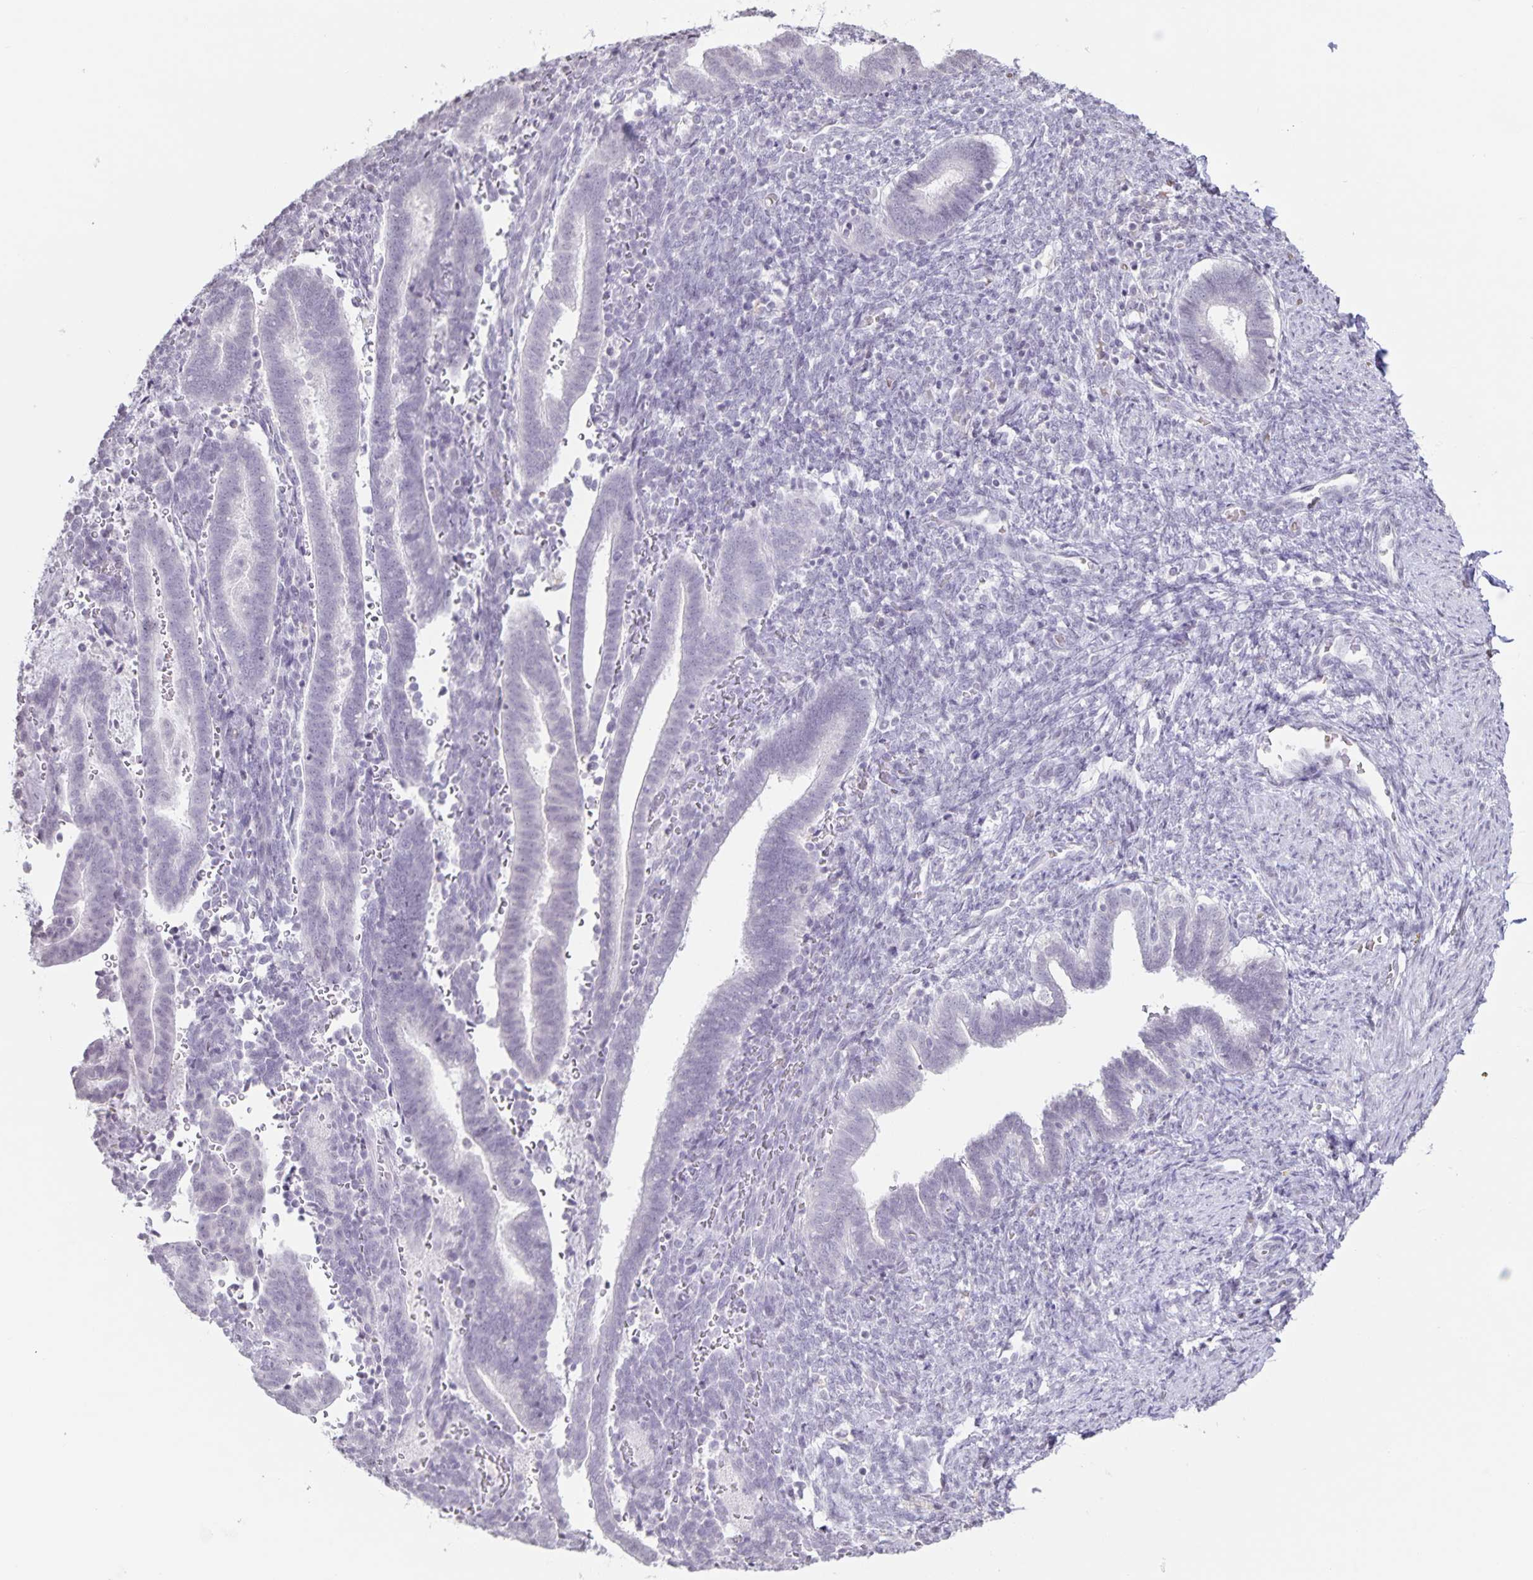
{"staining": {"intensity": "negative", "quantity": "none", "location": "none"}, "tissue": "endometrium", "cell_type": "Cells in endometrial stroma", "image_type": "normal", "snomed": [{"axis": "morphology", "description": "Normal tissue, NOS"}, {"axis": "topography", "description": "Endometrium"}], "caption": "DAB (3,3'-diaminobenzidine) immunohistochemical staining of benign endometrium demonstrates no significant staining in cells in endometrial stroma.", "gene": "AQP4", "patient": {"sex": "female", "age": 34}}